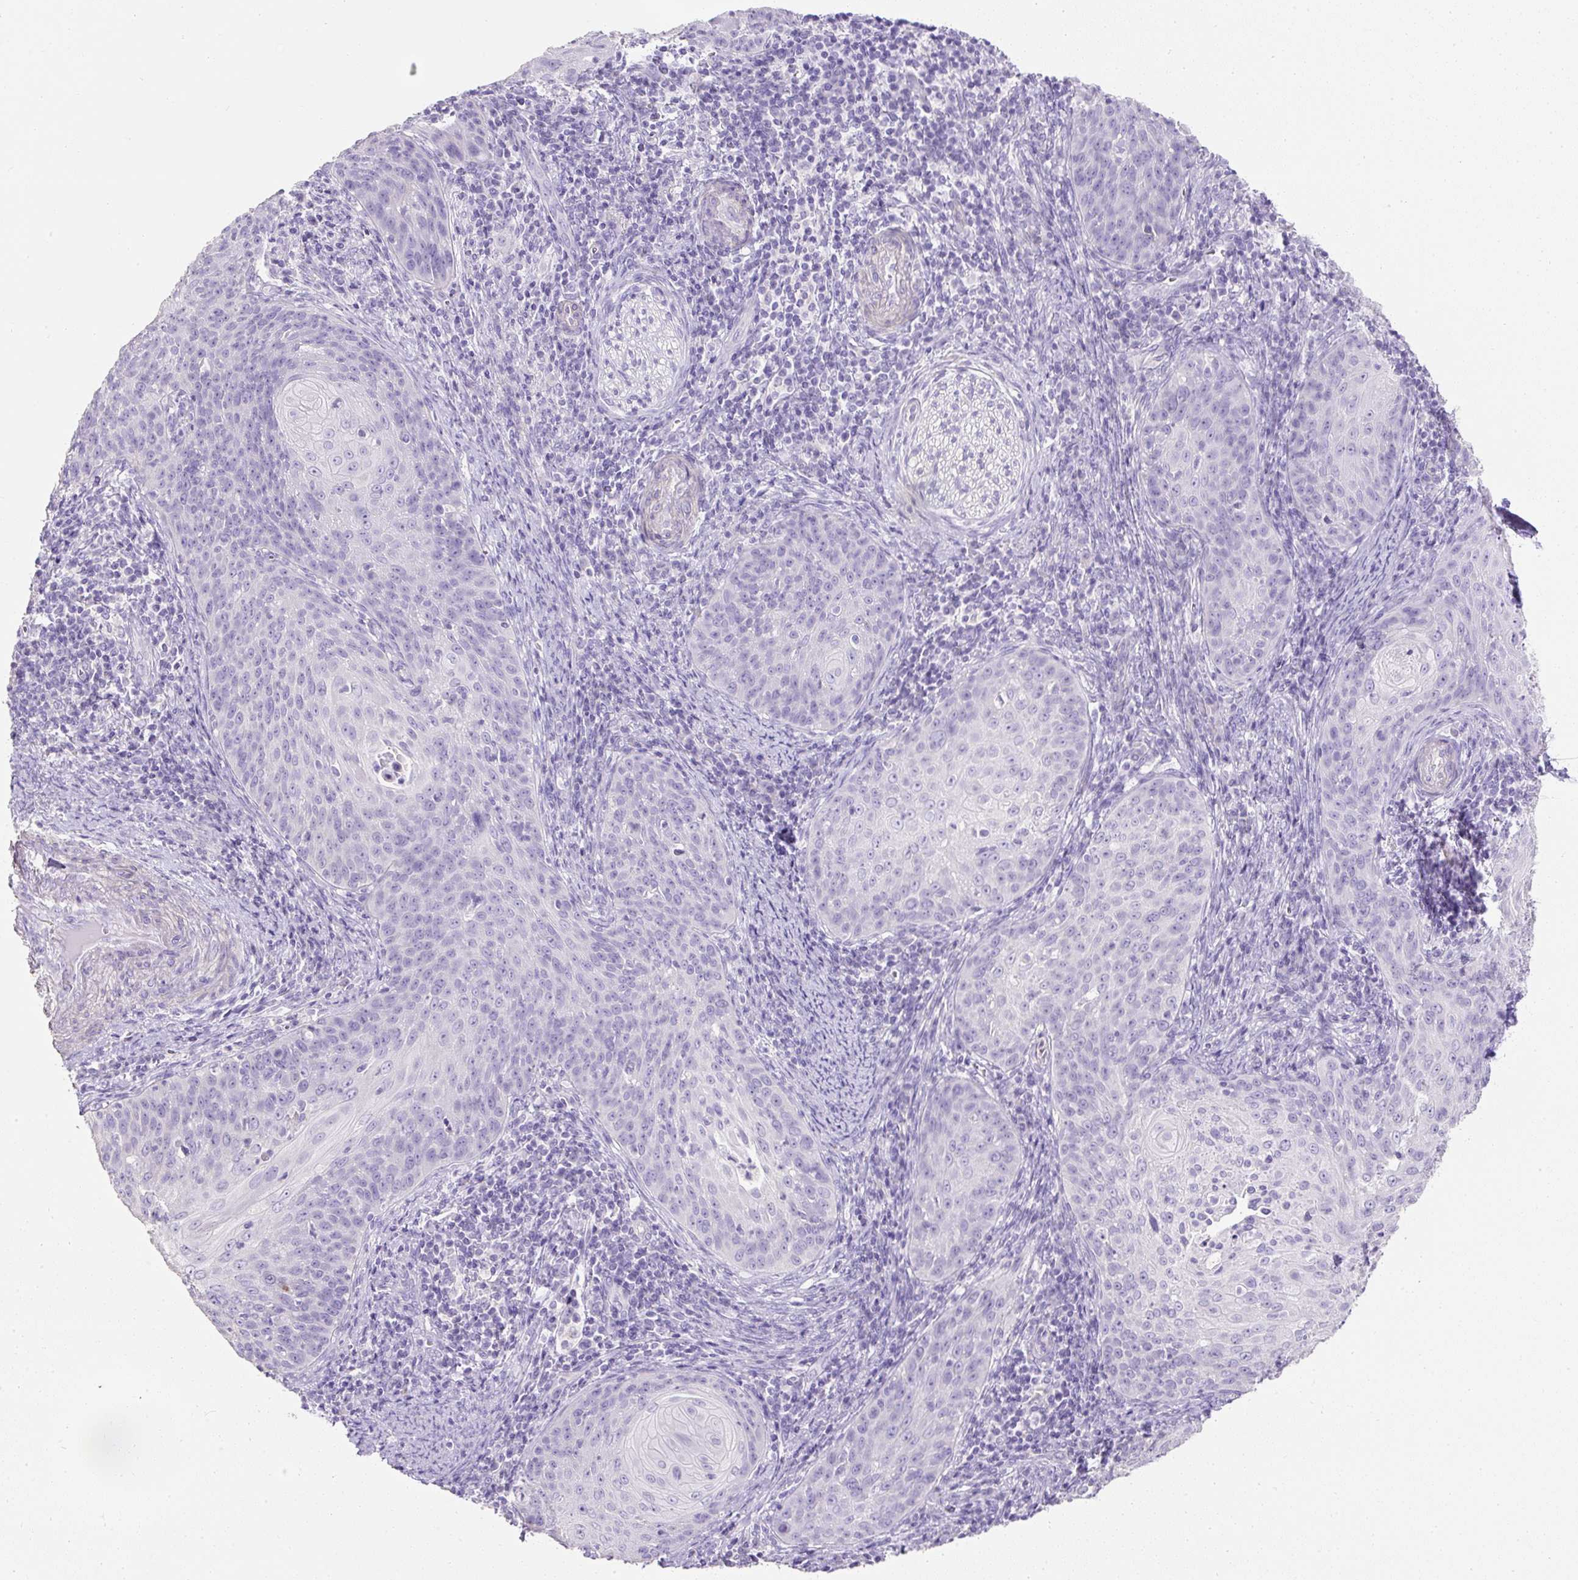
{"staining": {"intensity": "negative", "quantity": "none", "location": "none"}, "tissue": "cervical cancer", "cell_type": "Tumor cells", "image_type": "cancer", "snomed": [{"axis": "morphology", "description": "Squamous cell carcinoma, NOS"}, {"axis": "topography", "description": "Cervix"}], "caption": "Human cervical squamous cell carcinoma stained for a protein using immunohistochemistry demonstrates no expression in tumor cells.", "gene": "C2CD4C", "patient": {"sex": "female", "age": 30}}